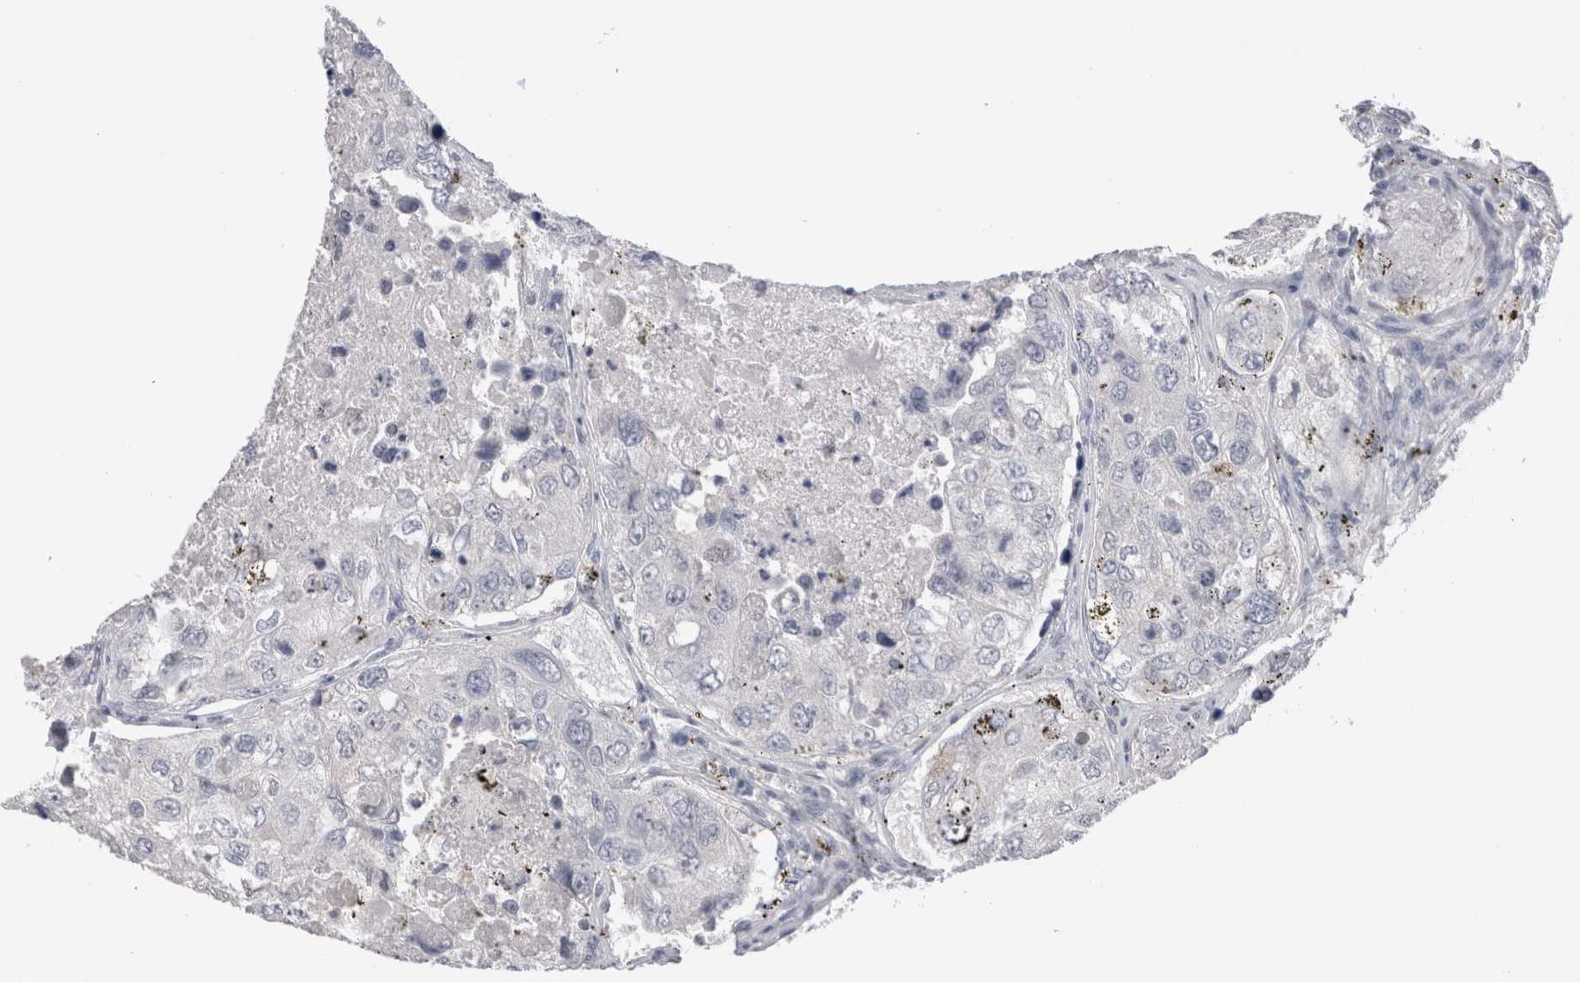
{"staining": {"intensity": "negative", "quantity": "none", "location": "none"}, "tissue": "urothelial cancer", "cell_type": "Tumor cells", "image_type": "cancer", "snomed": [{"axis": "morphology", "description": "Urothelial carcinoma, High grade"}, {"axis": "topography", "description": "Lymph node"}, {"axis": "topography", "description": "Urinary bladder"}], "caption": "High magnification brightfield microscopy of urothelial cancer stained with DAB (3,3'-diaminobenzidine) (brown) and counterstained with hematoxylin (blue): tumor cells show no significant positivity.", "gene": "SUCNR1", "patient": {"sex": "male", "age": 51}}